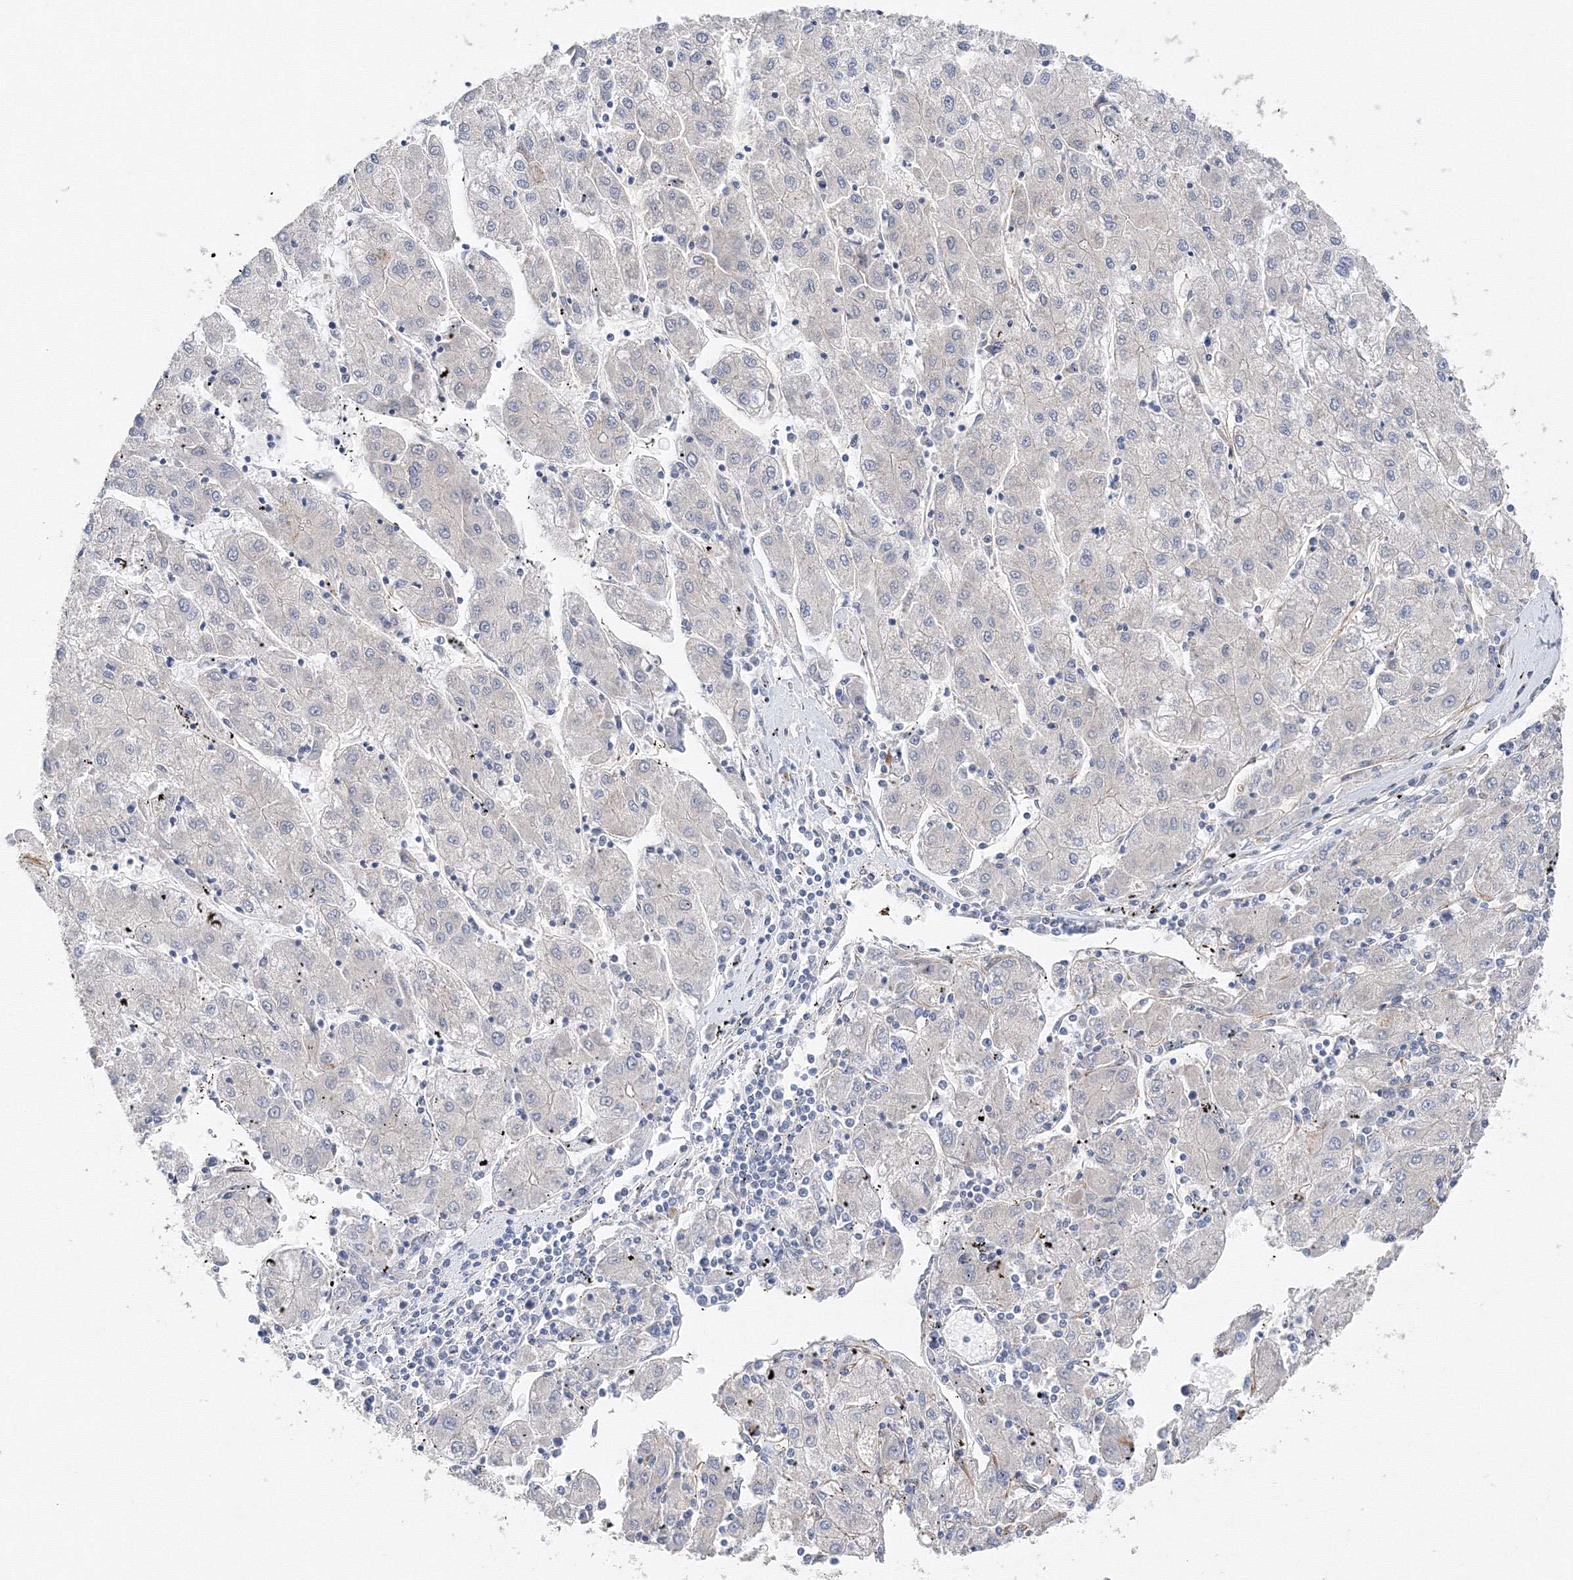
{"staining": {"intensity": "negative", "quantity": "none", "location": "none"}, "tissue": "liver cancer", "cell_type": "Tumor cells", "image_type": "cancer", "snomed": [{"axis": "morphology", "description": "Carcinoma, Hepatocellular, NOS"}, {"axis": "topography", "description": "Liver"}], "caption": "Tumor cells show no significant positivity in liver hepatocellular carcinoma.", "gene": "DIS3L2", "patient": {"sex": "male", "age": 72}}